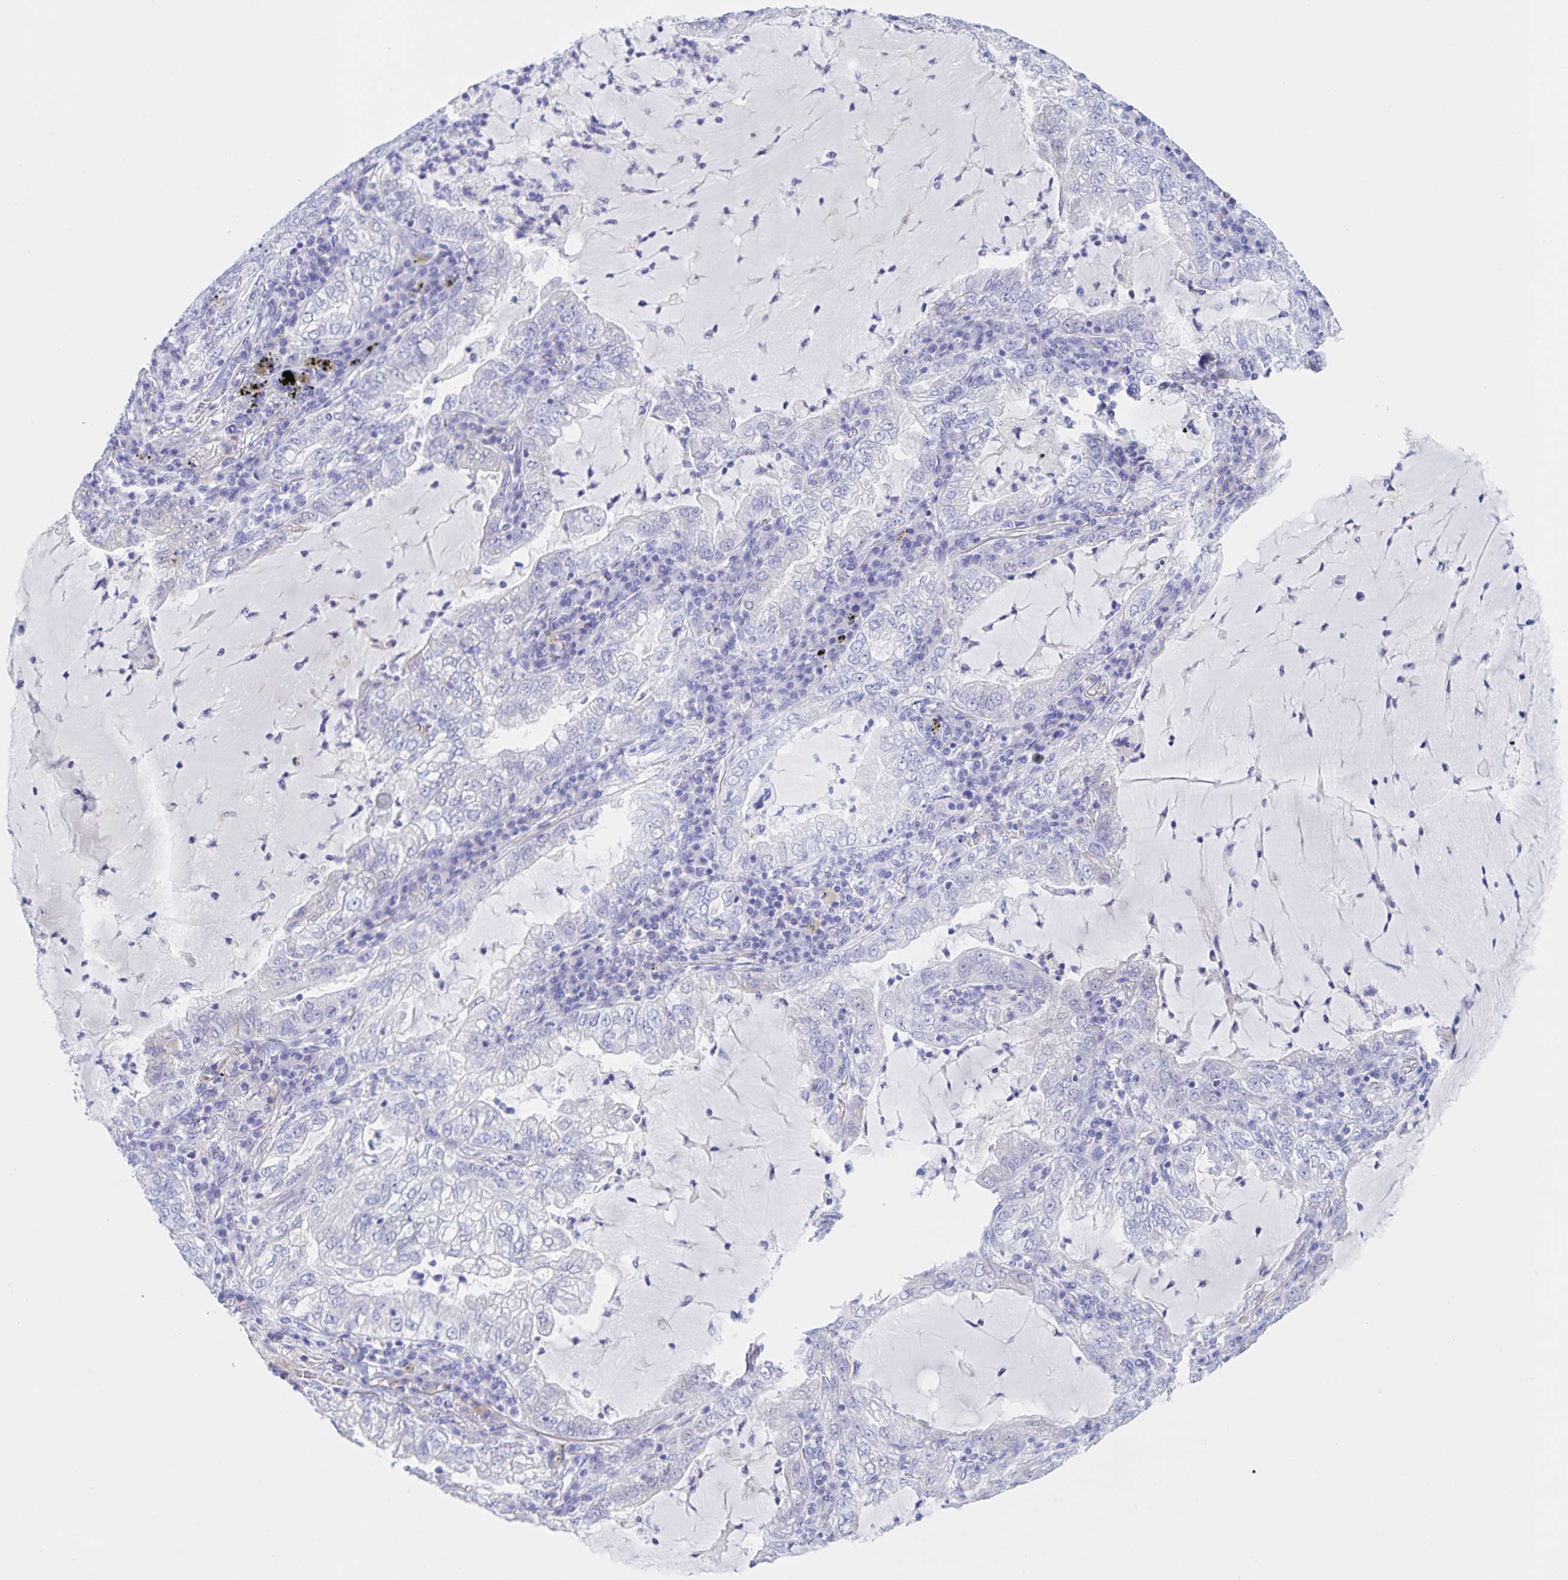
{"staining": {"intensity": "negative", "quantity": "none", "location": "none"}, "tissue": "lung cancer", "cell_type": "Tumor cells", "image_type": "cancer", "snomed": [{"axis": "morphology", "description": "Adenocarcinoma, NOS"}, {"axis": "topography", "description": "Lung"}], "caption": "Immunohistochemical staining of human lung cancer demonstrates no significant staining in tumor cells.", "gene": "CATSPER4", "patient": {"sex": "female", "age": 73}}